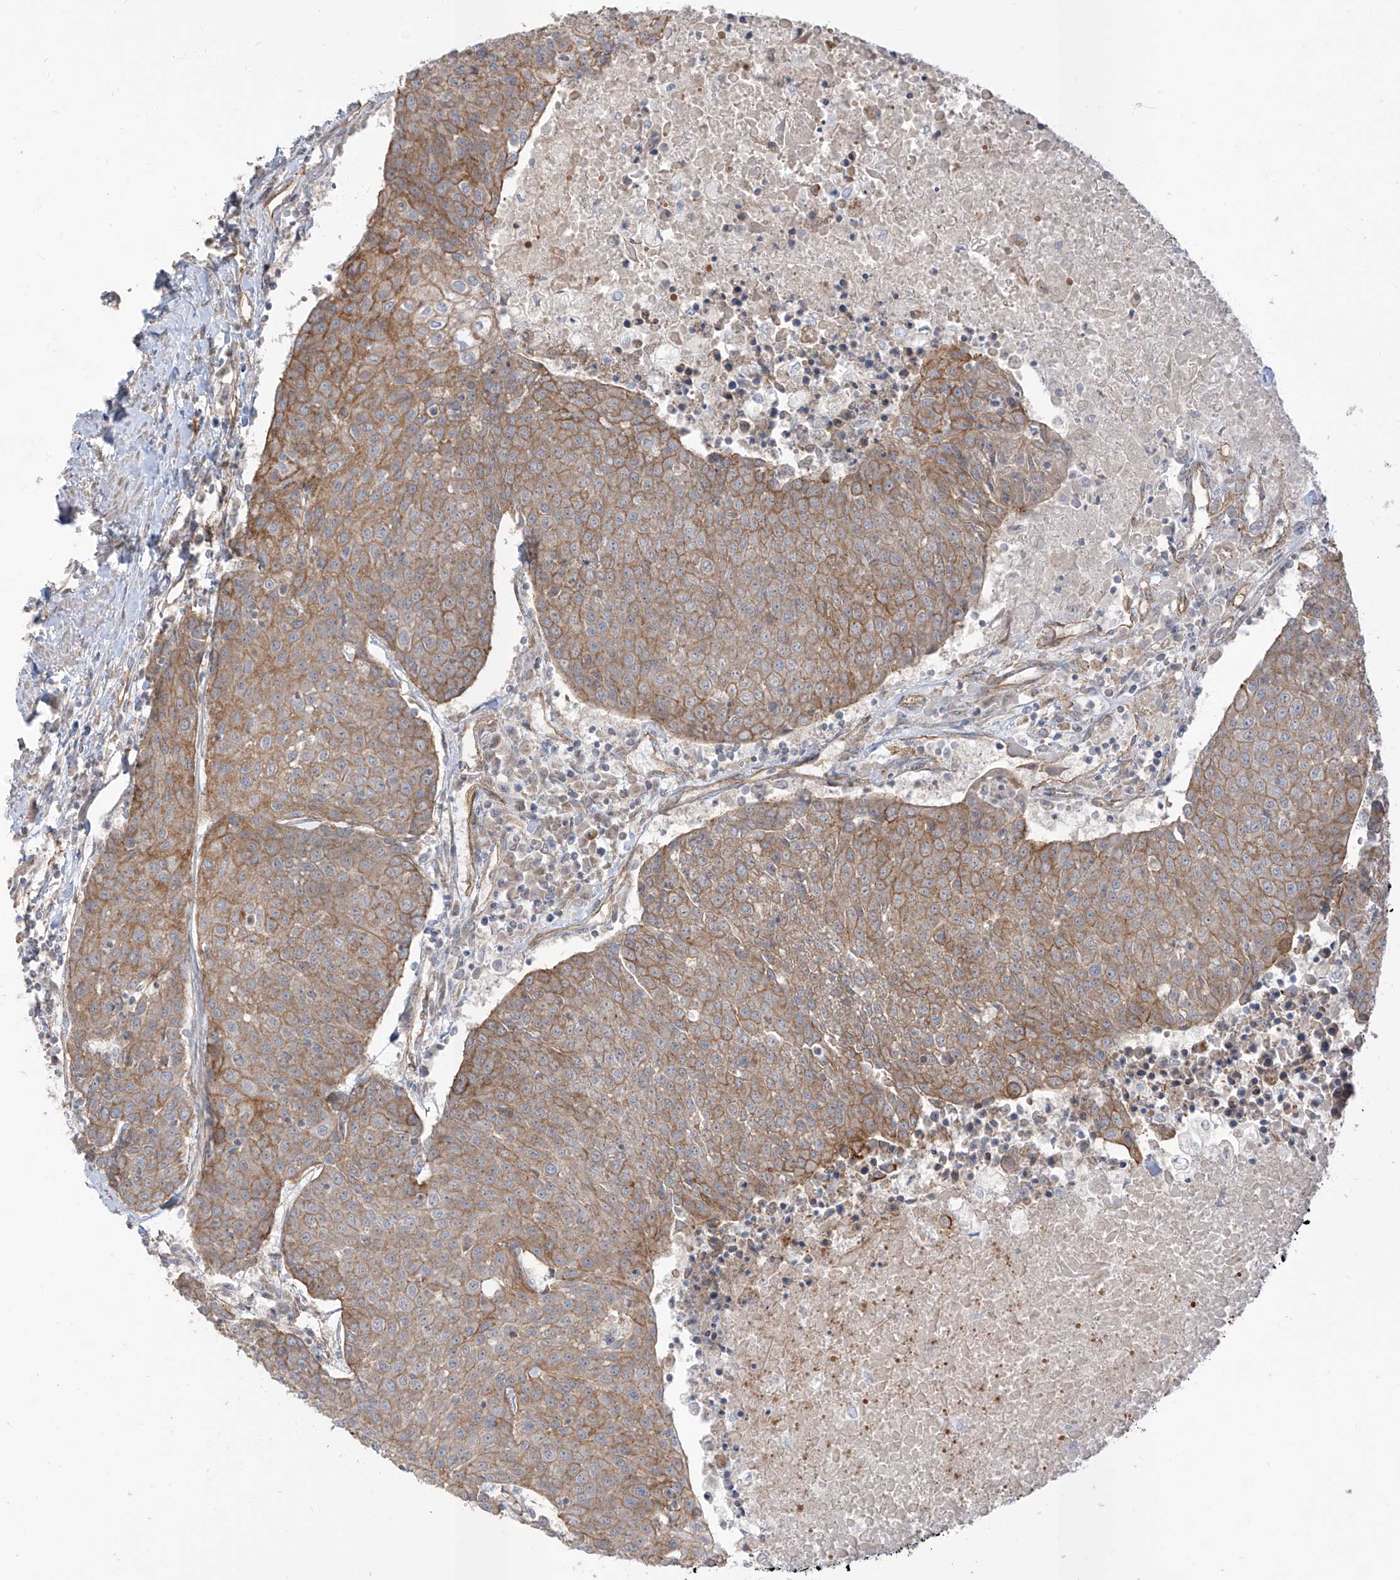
{"staining": {"intensity": "moderate", "quantity": ">75%", "location": "cytoplasmic/membranous"}, "tissue": "urothelial cancer", "cell_type": "Tumor cells", "image_type": "cancer", "snomed": [{"axis": "morphology", "description": "Urothelial carcinoma, High grade"}, {"axis": "topography", "description": "Urinary bladder"}], "caption": "Tumor cells demonstrate moderate cytoplasmic/membranous staining in about >75% of cells in high-grade urothelial carcinoma.", "gene": "EPHX4", "patient": {"sex": "female", "age": 85}}